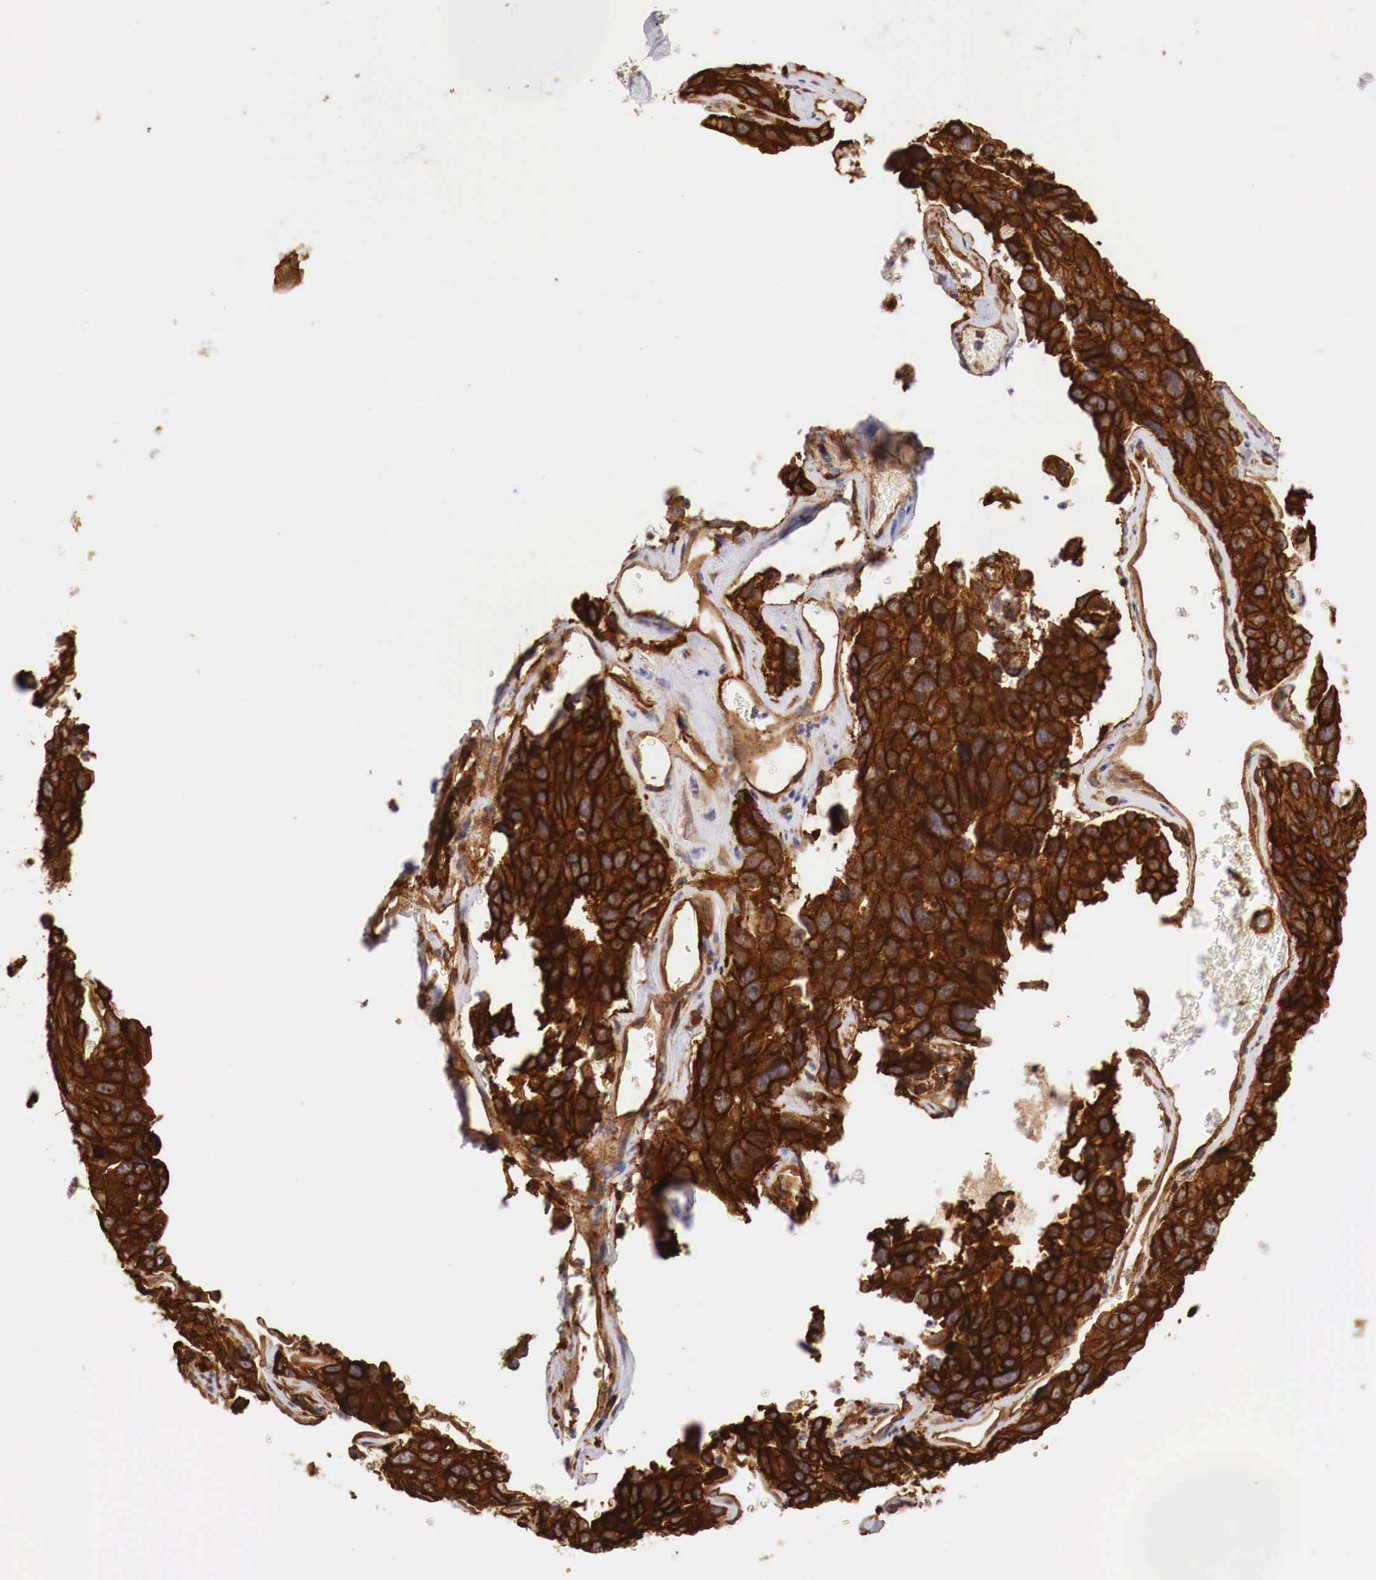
{"staining": {"intensity": "strong", "quantity": ">75%", "location": "cytoplasmic/membranous,nuclear"}, "tissue": "lung cancer", "cell_type": "Tumor cells", "image_type": "cancer", "snomed": [{"axis": "morphology", "description": "Squamous cell carcinoma, NOS"}, {"axis": "topography", "description": "Lung"}], "caption": "Immunohistochemical staining of human lung squamous cell carcinoma reveals high levels of strong cytoplasmic/membranous and nuclear protein positivity in approximately >75% of tumor cells. The protein of interest is shown in brown color, while the nuclei are stained blue.", "gene": "PABIR2", "patient": {"sex": "male", "age": 64}}